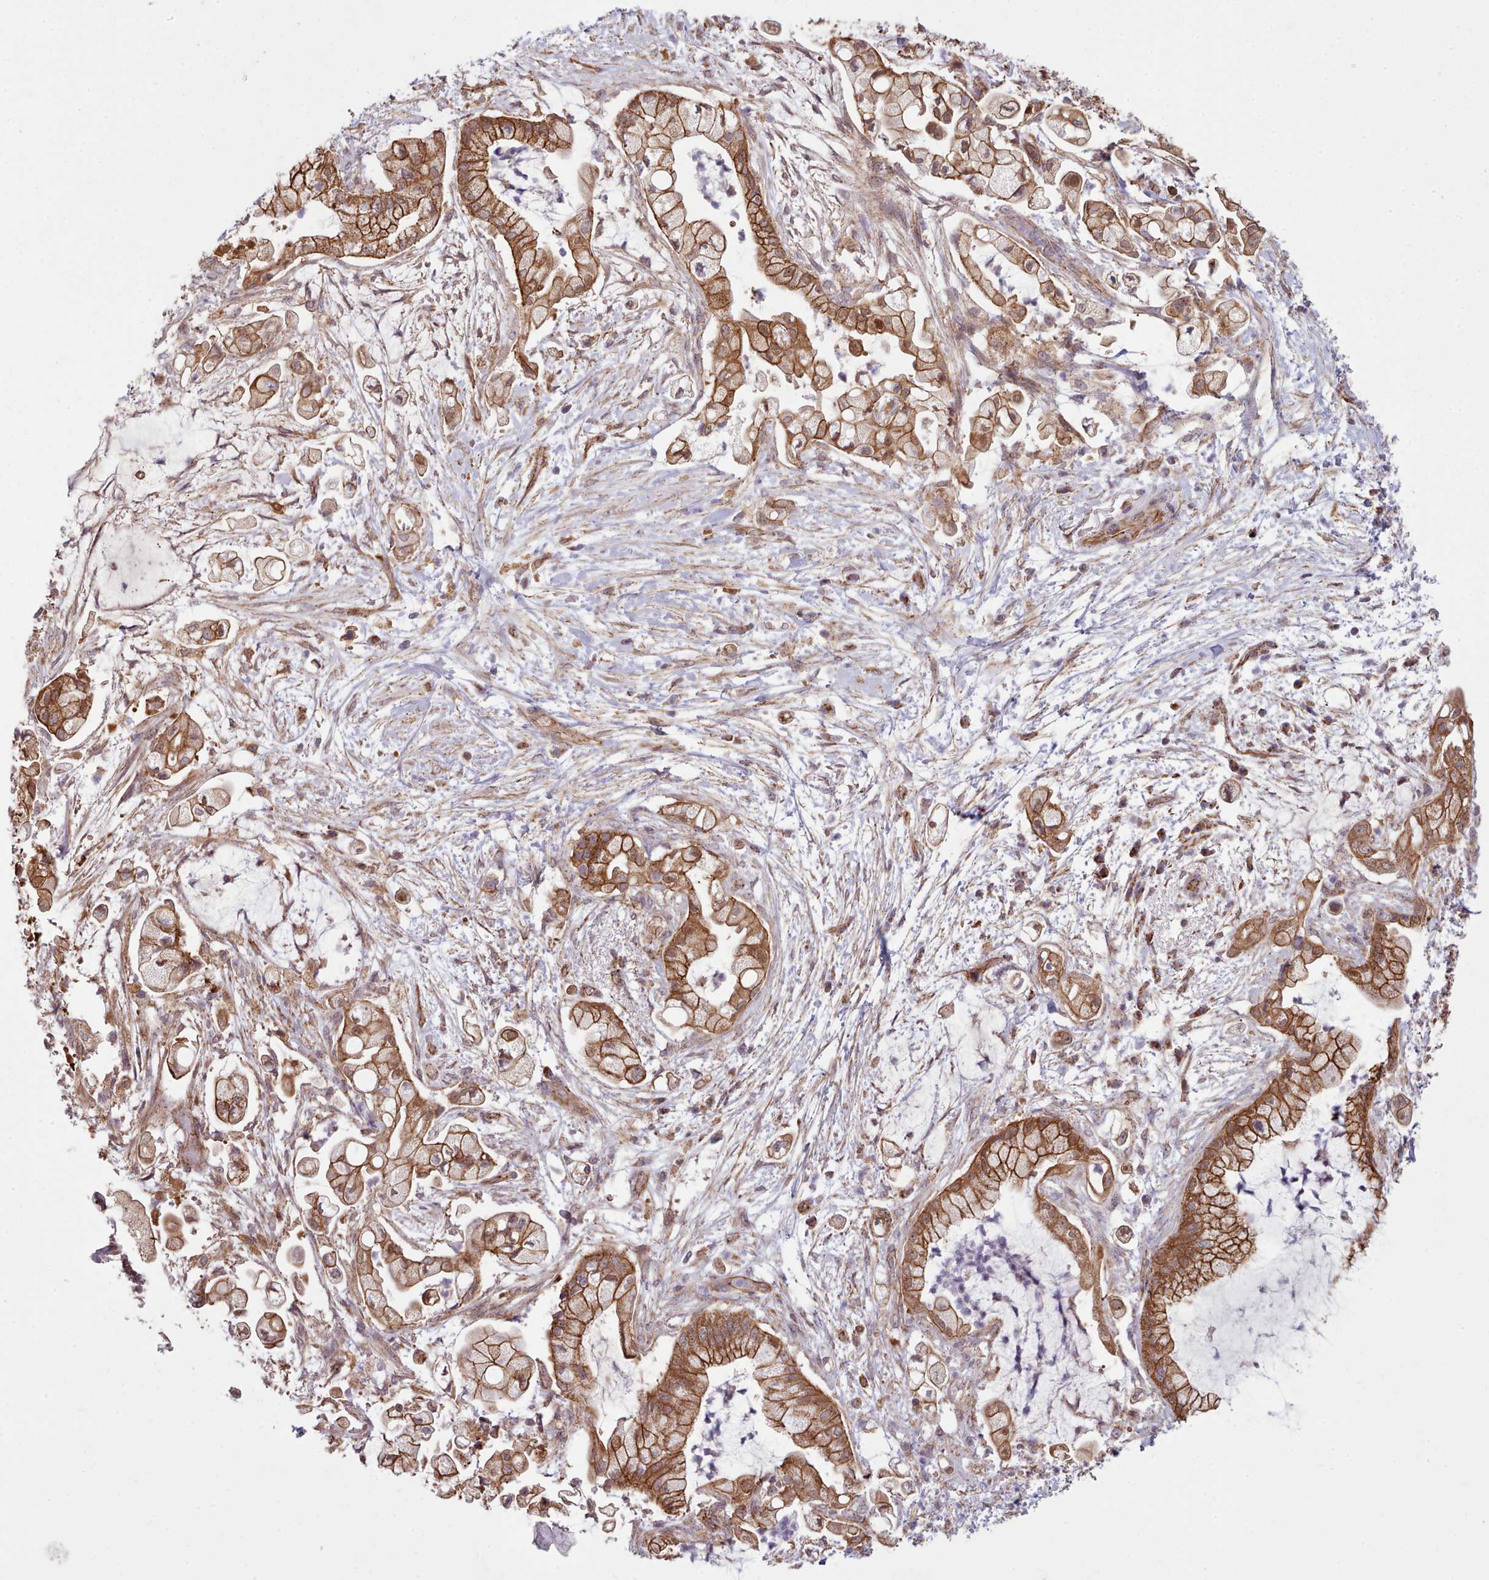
{"staining": {"intensity": "strong", "quantity": ">75%", "location": "cytoplasmic/membranous"}, "tissue": "pancreatic cancer", "cell_type": "Tumor cells", "image_type": "cancer", "snomed": [{"axis": "morphology", "description": "Adenocarcinoma, NOS"}, {"axis": "topography", "description": "Pancreas"}], "caption": "Tumor cells show high levels of strong cytoplasmic/membranous positivity in about >75% of cells in pancreatic adenocarcinoma.", "gene": "MRPL46", "patient": {"sex": "female", "age": 69}}